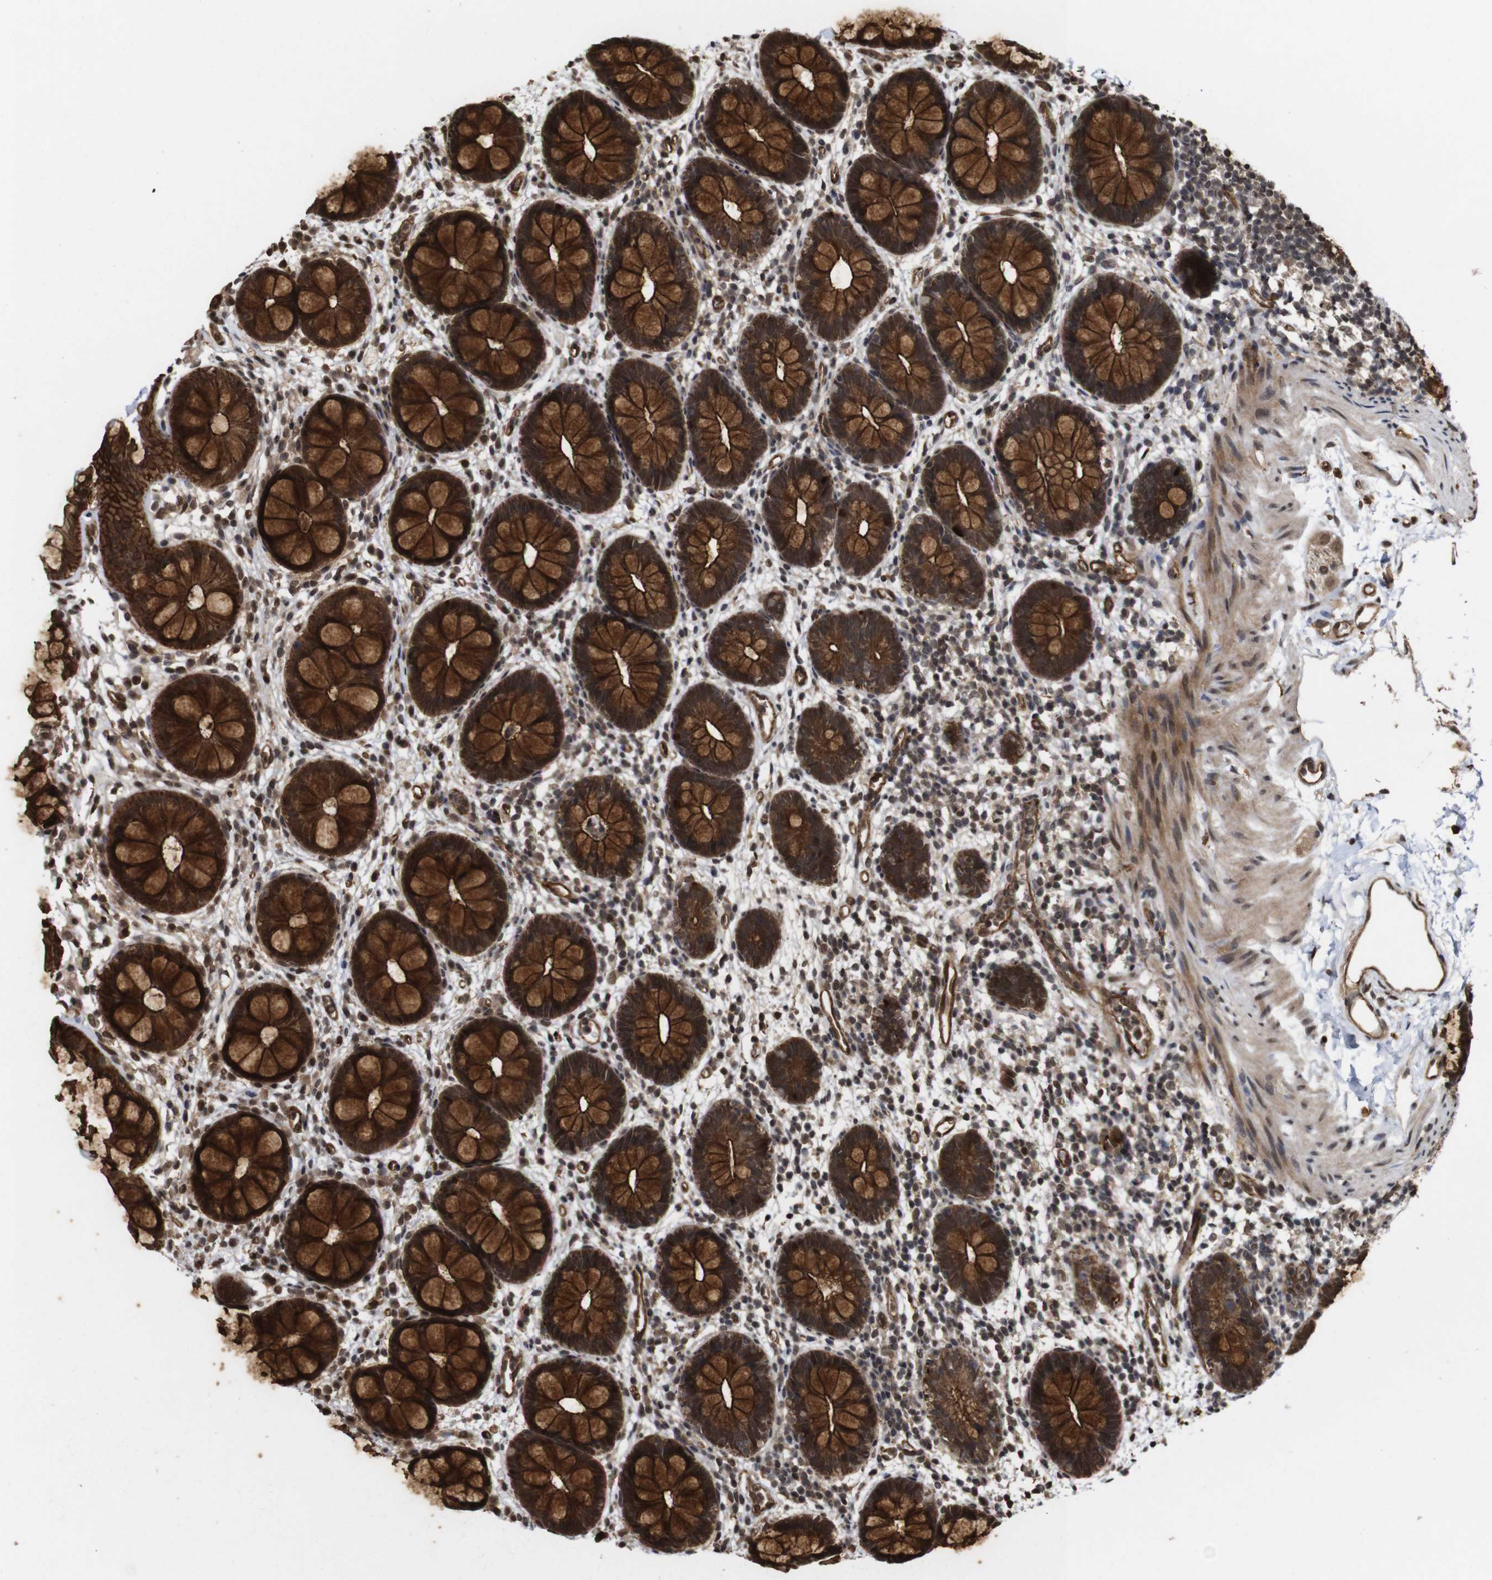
{"staining": {"intensity": "strong", "quantity": ">75%", "location": "cytoplasmic/membranous"}, "tissue": "rectum", "cell_type": "Glandular cells", "image_type": "normal", "snomed": [{"axis": "morphology", "description": "Normal tissue, NOS"}, {"axis": "topography", "description": "Rectum"}], "caption": "Protein analysis of unremarkable rectum demonstrates strong cytoplasmic/membranous staining in approximately >75% of glandular cells.", "gene": "NANOS1", "patient": {"sex": "female", "age": 24}}